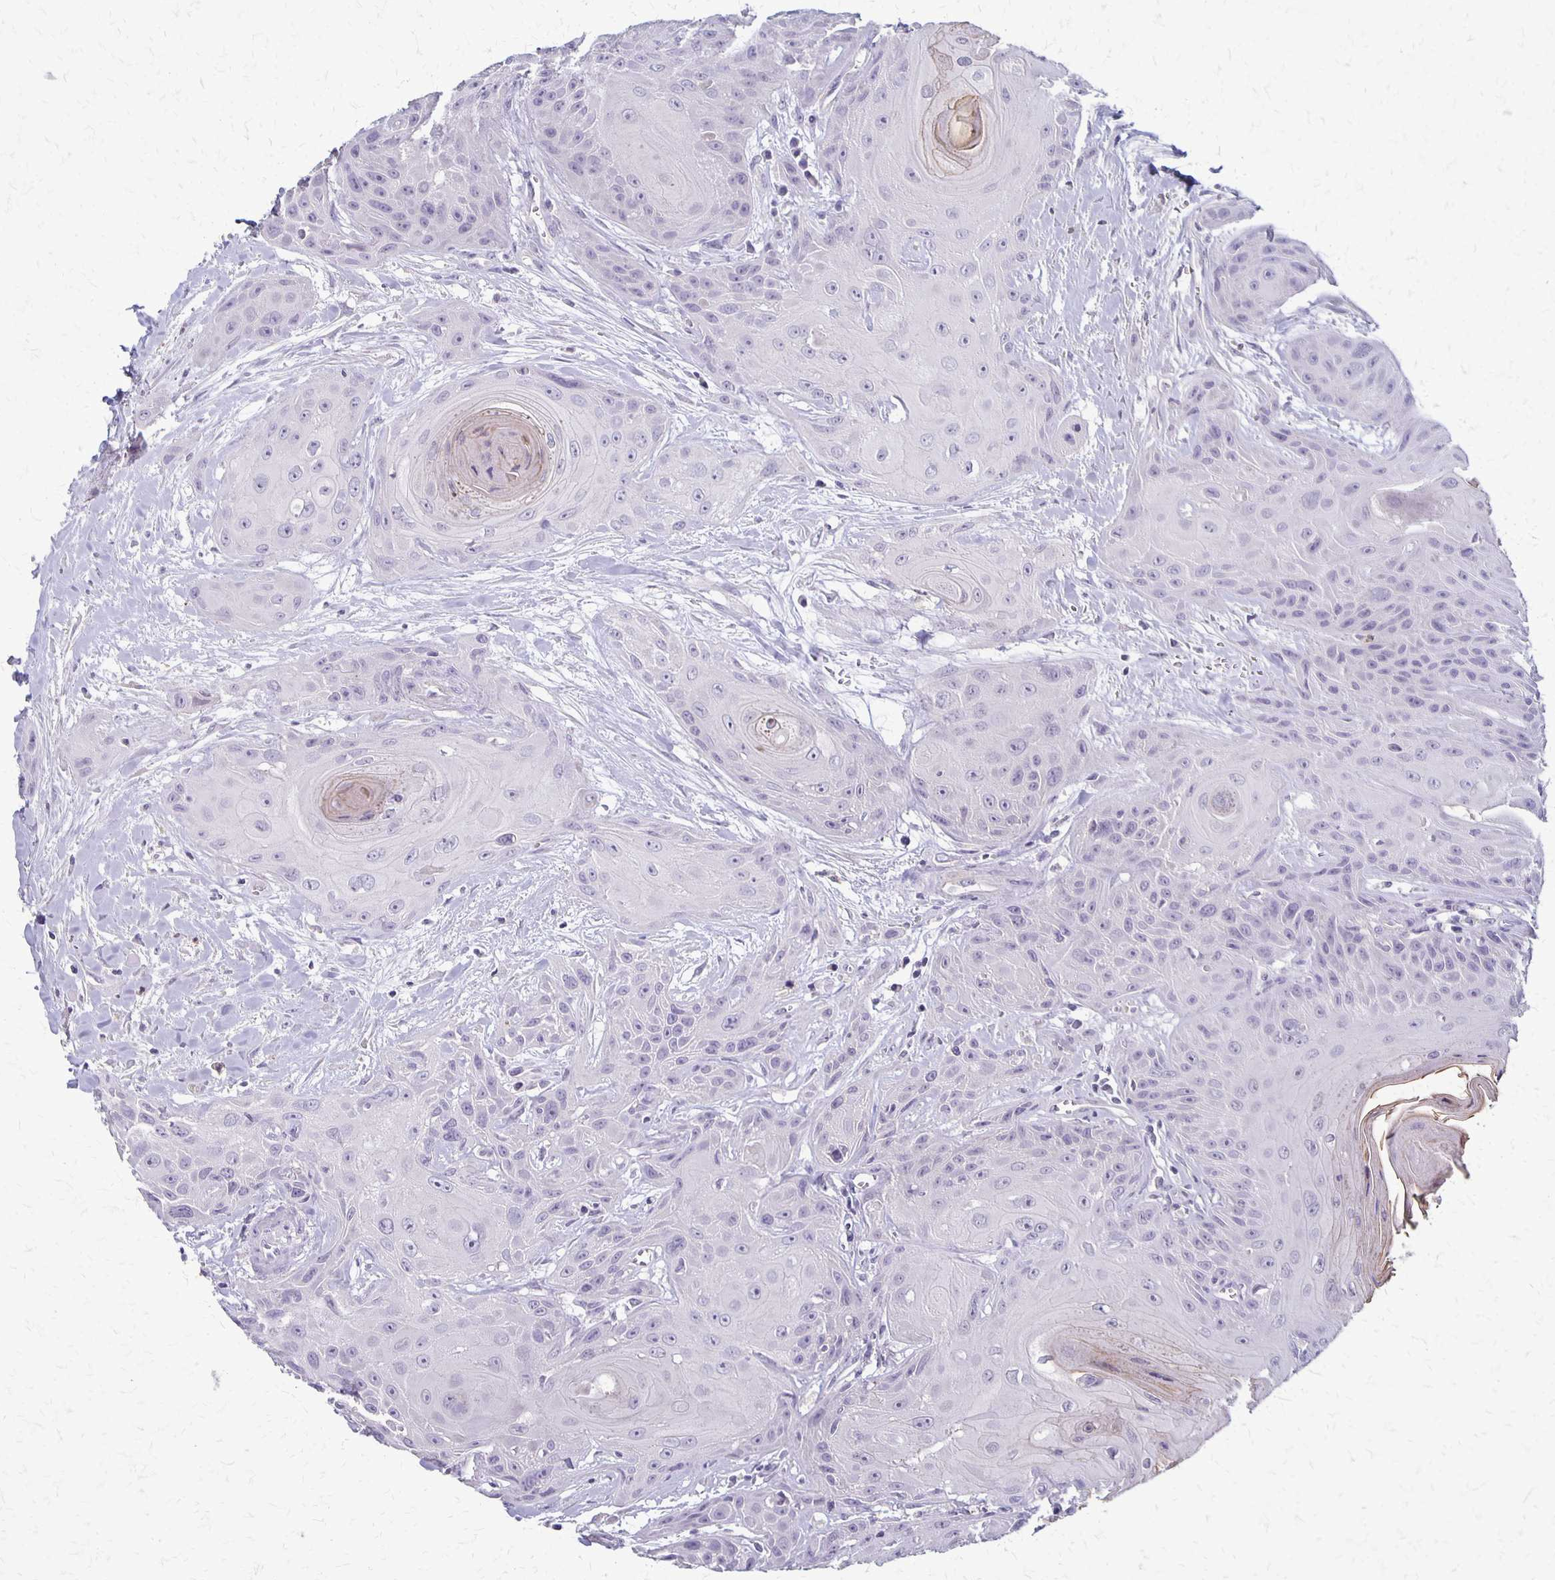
{"staining": {"intensity": "negative", "quantity": "none", "location": "none"}, "tissue": "head and neck cancer", "cell_type": "Tumor cells", "image_type": "cancer", "snomed": [{"axis": "morphology", "description": "Squamous cell carcinoma, NOS"}, {"axis": "topography", "description": "Head-Neck"}], "caption": "DAB (3,3'-diaminobenzidine) immunohistochemical staining of human squamous cell carcinoma (head and neck) exhibits no significant positivity in tumor cells.", "gene": "SEPTIN5", "patient": {"sex": "female", "age": 73}}